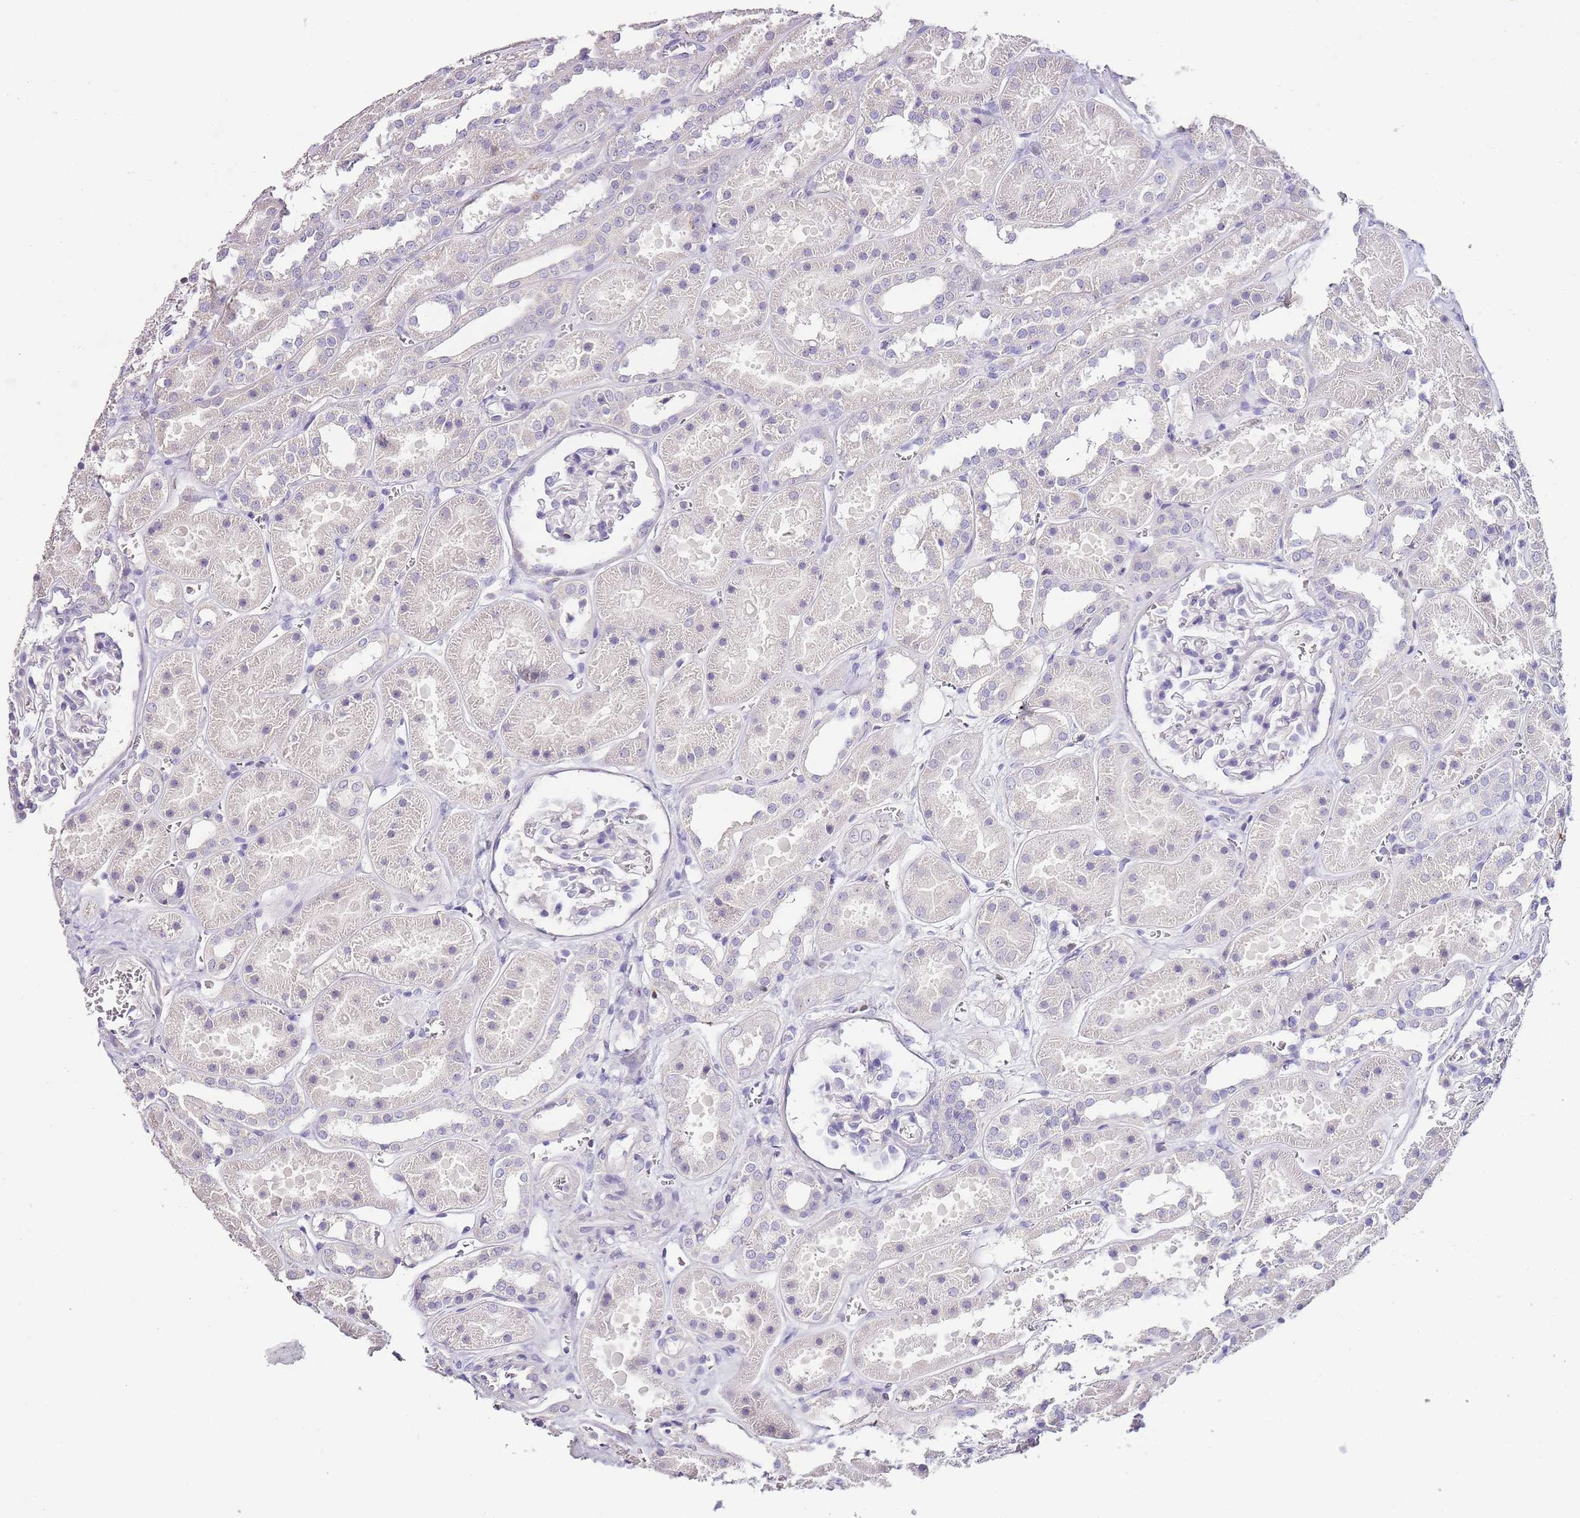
{"staining": {"intensity": "negative", "quantity": "none", "location": "none"}, "tissue": "kidney", "cell_type": "Cells in glomeruli", "image_type": "normal", "snomed": [{"axis": "morphology", "description": "Normal tissue, NOS"}, {"axis": "topography", "description": "Kidney"}], "caption": "DAB immunohistochemical staining of benign human kidney demonstrates no significant expression in cells in glomeruli.", "gene": "ZBP1", "patient": {"sex": "female", "age": 41}}